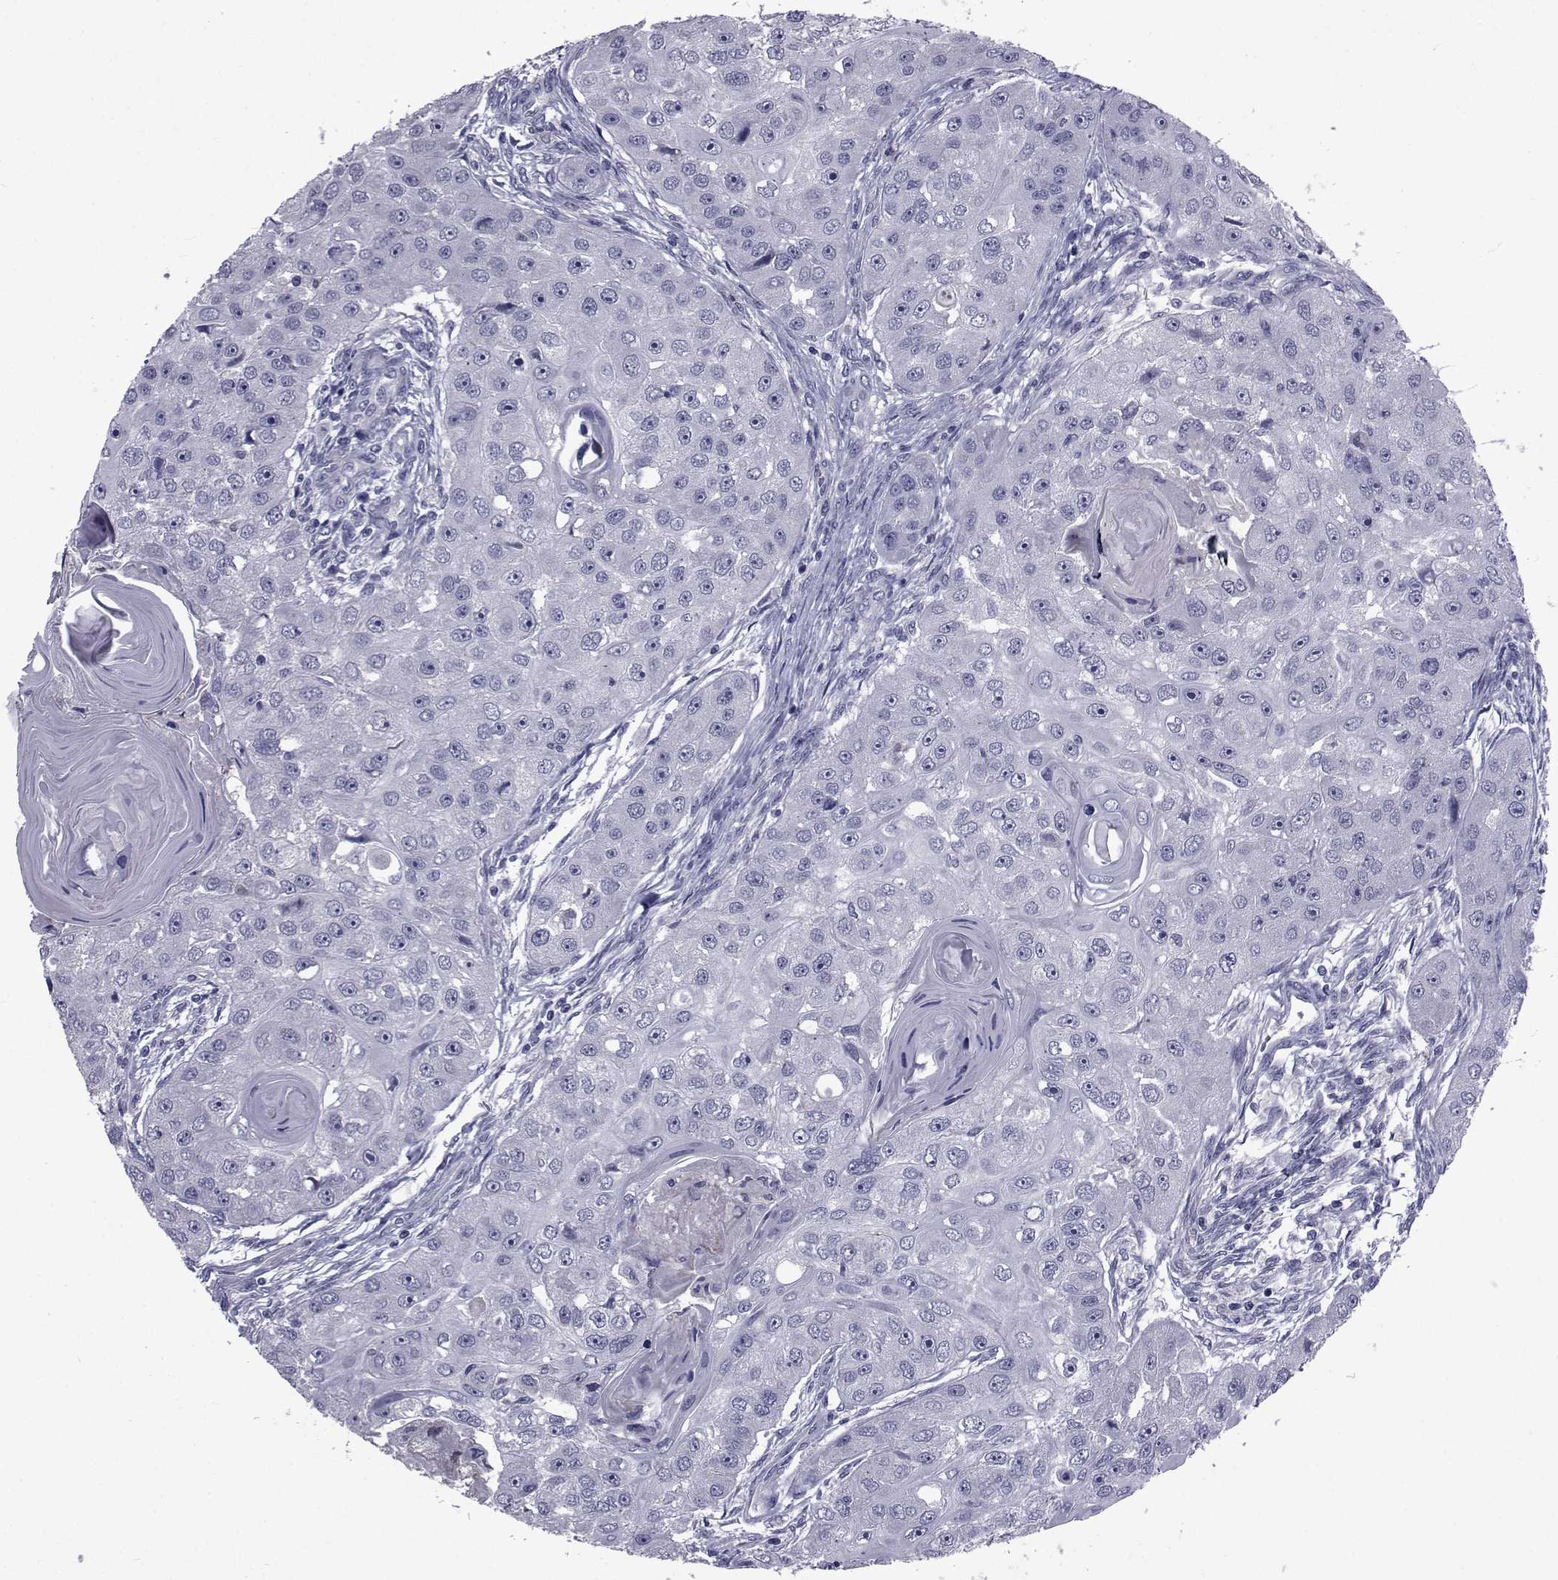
{"staining": {"intensity": "negative", "quantity": "none", "location": "none"}, "tissue": "head and neck cancer", "cell_type": "Tumor cells", "image_type": "cancer", "snomed": [{"axis": "morphology", "description": "Squamous cell carcinoma, NOS"}, {"axis": "topography", "description": "Head-Neck"}], "caption": "Tumor cells are negative for protein expression in human head and neck squamous cell carcinoma.", "gene": "SEMA5B", "patient": {"sex": "male", "age": 51}}